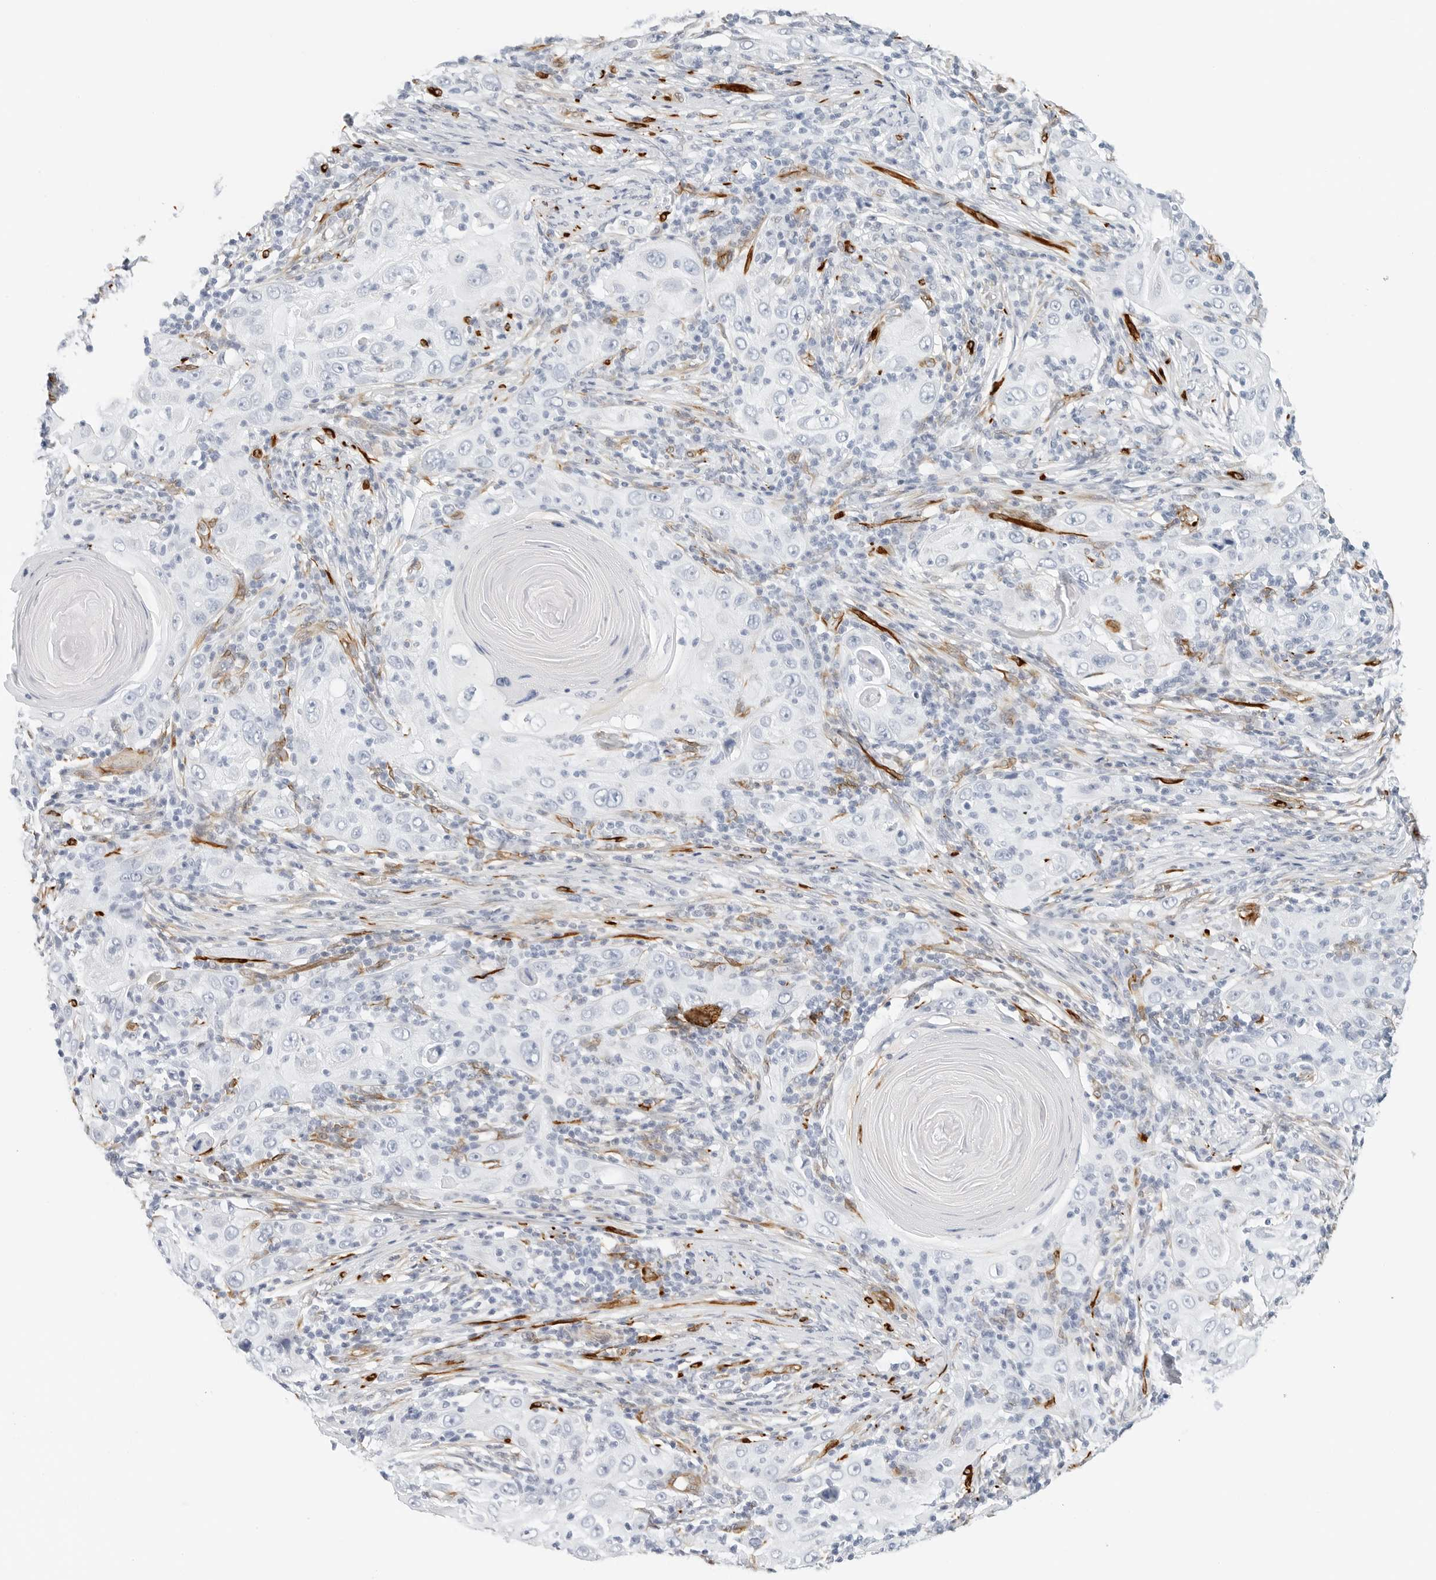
{"staining": {"intensity": "negative", "quantity": "none", "location": "none"}, "tissue": "skin cancer", "cell_type": "Tumor cells", "image_type": "cancer", "snomed": [{"axis": "morphology", "description": "Squamous cell carcinoma, NOS"}, {"axis": "topography", "description": "Skin"}], "caption": "Immunohistochemistry of human skin squamous cell carcinoma demonstrates no expression in tumor cells.", "gene": "NES", "patient": {"sex": "female", "age": 88}}